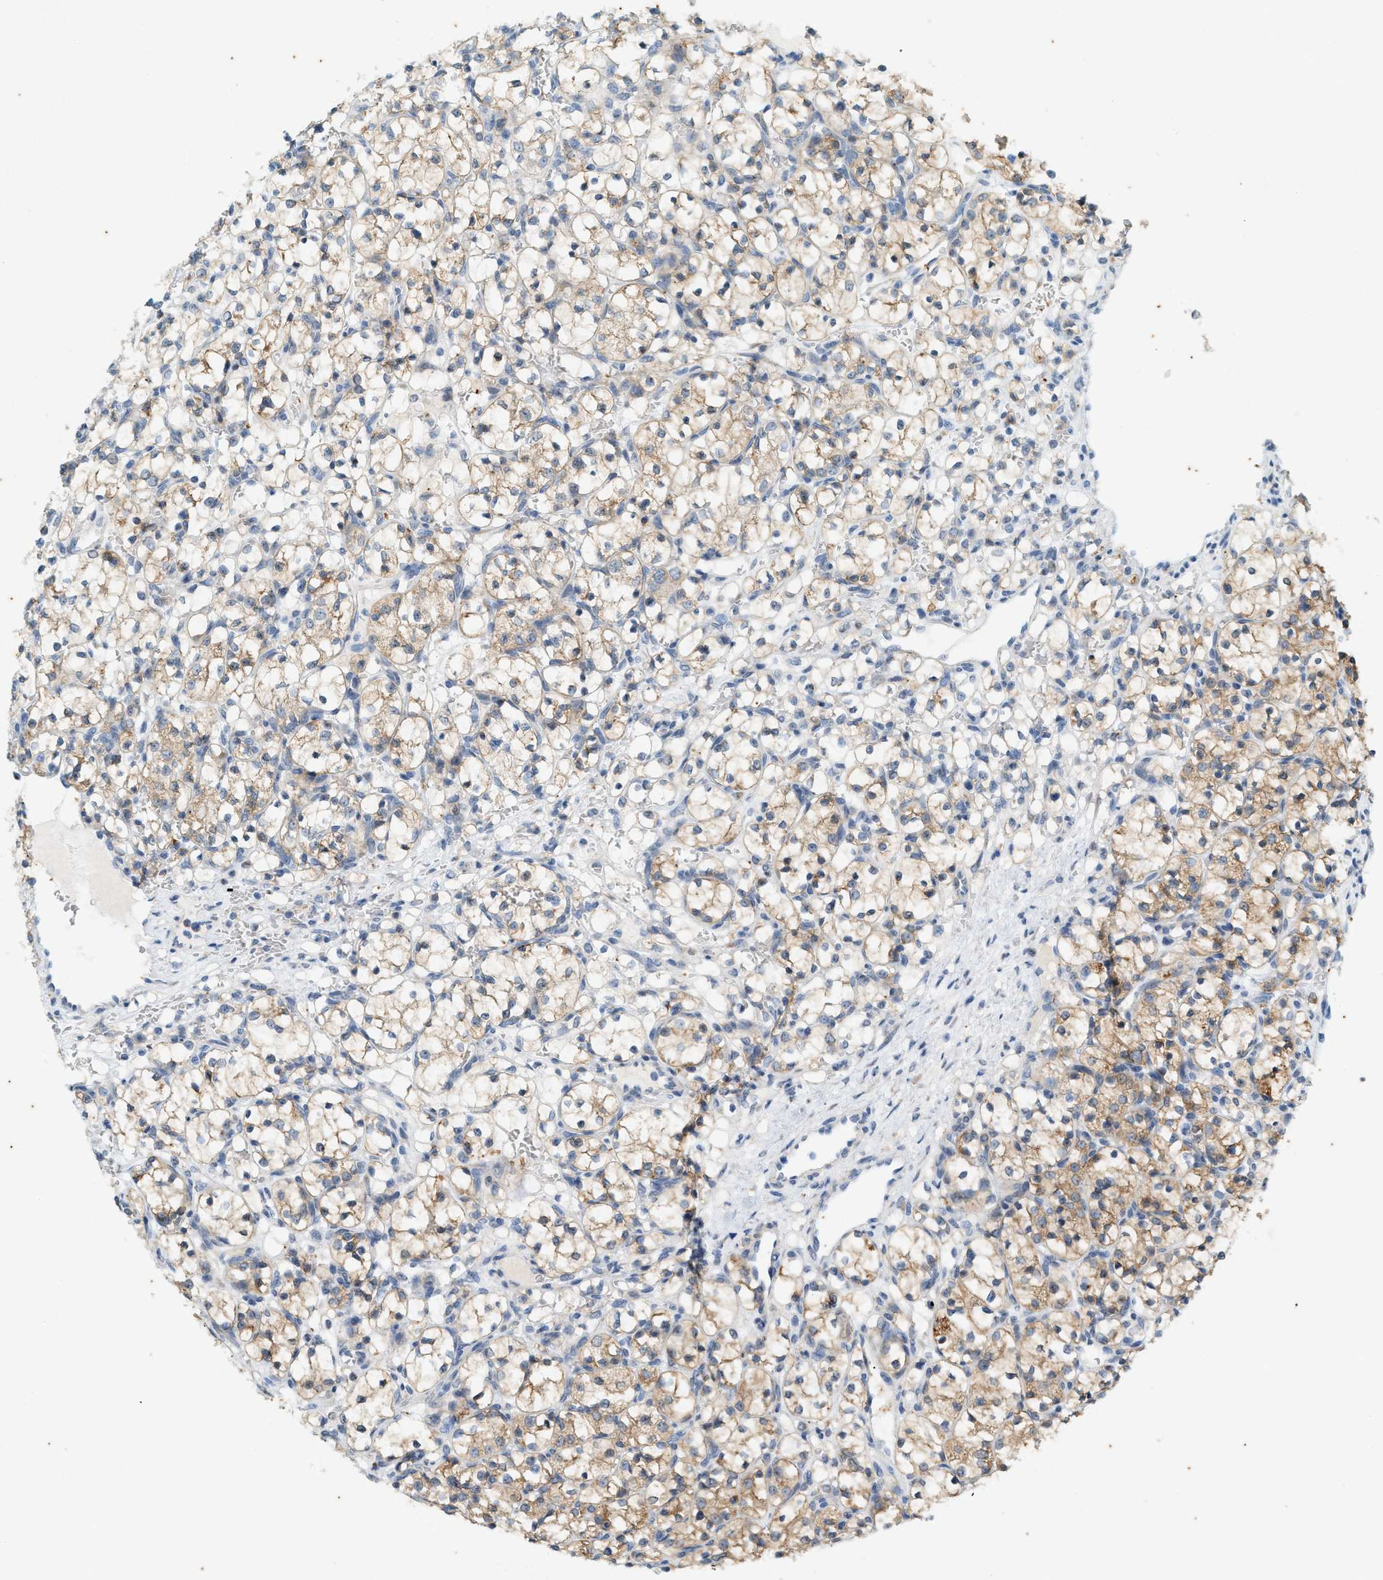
{"staining": {"intensity": "weak", "quantity": ">75%", "location": "cytoplasmic/membranous"}, "tissue": "renal cancer", "cell_type": "Tumor cells", "image_type": "cancer", "snomed": [{"axis": "morphology", "description": "Adenocarcinoma, NOS"}, {"axis": "topography", "description": "Kidney"}], "caption": "Human renal cancer stained with a brown dye reveals weak cytoplasmic/membranous positive staining in approximately >75% of tumor cells.", "gene": "CHPF2", "patient": {"sex": "female", "age": 69}}